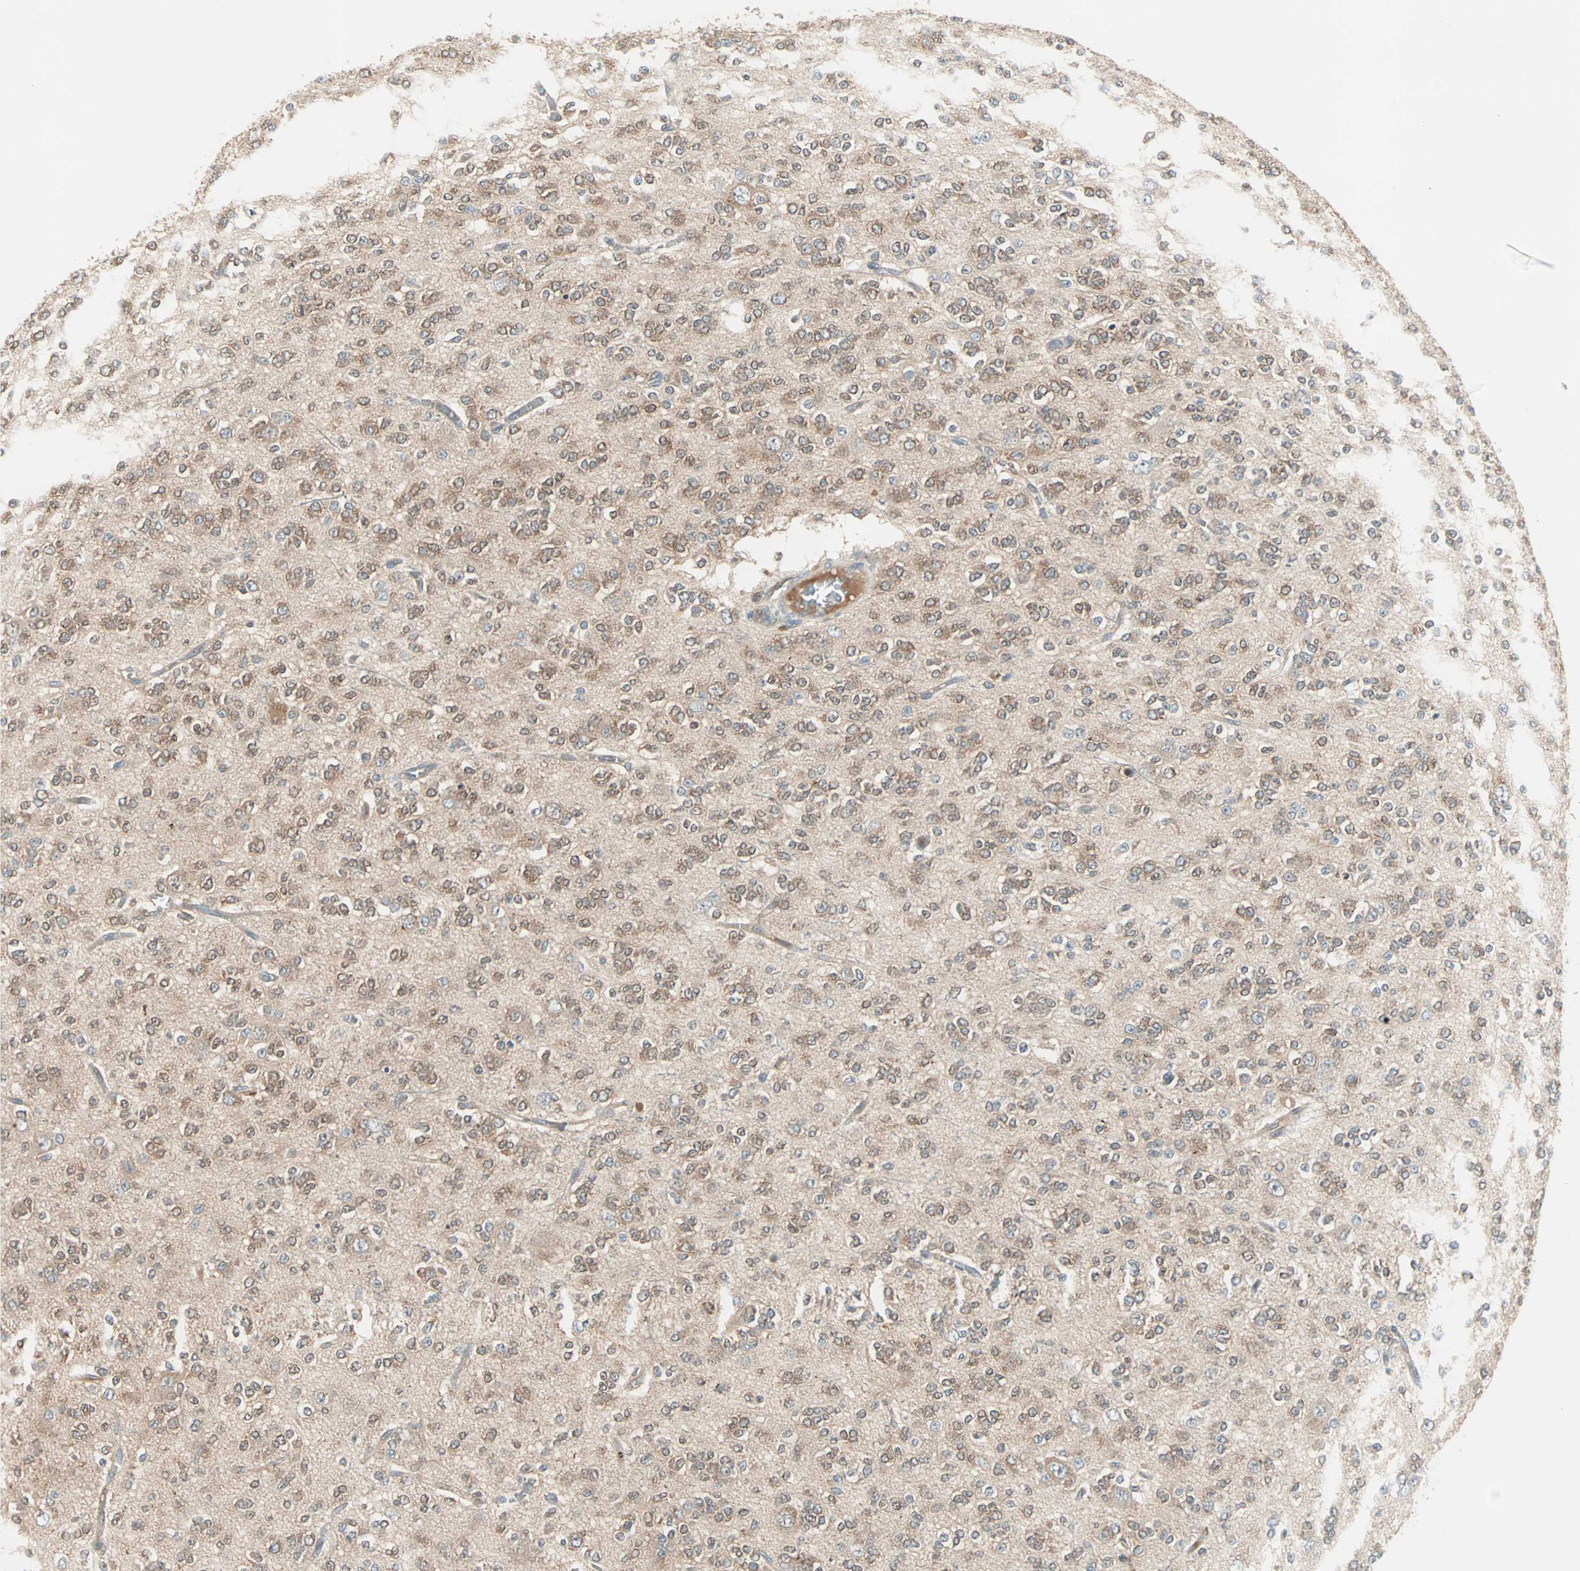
{"staining": {"intensity": "moderate", "quantity": ">75%", "location": "cytoplasmic/membranous"}, "tissue": "glioma", "cell_type": "Tumor cells", "image_type": "cancer", "snomed": [{"axis": "morphology", "description": "Glioma, malignant, Low grade"}, {"axis": "topography", "description": "Brain"}], "caption": "Protein analysis of malignant low-grade glioma tissue reveals moderate cytoplasmic/membranous positivity in approximately >75% of tumor cells. The protein is stained brown, and the nuclei are stained in blue (DAB IHC with brightfield microscopy, high magnification).", "gene": "TEC", "patient": {"sex": "male", "age": 38}}